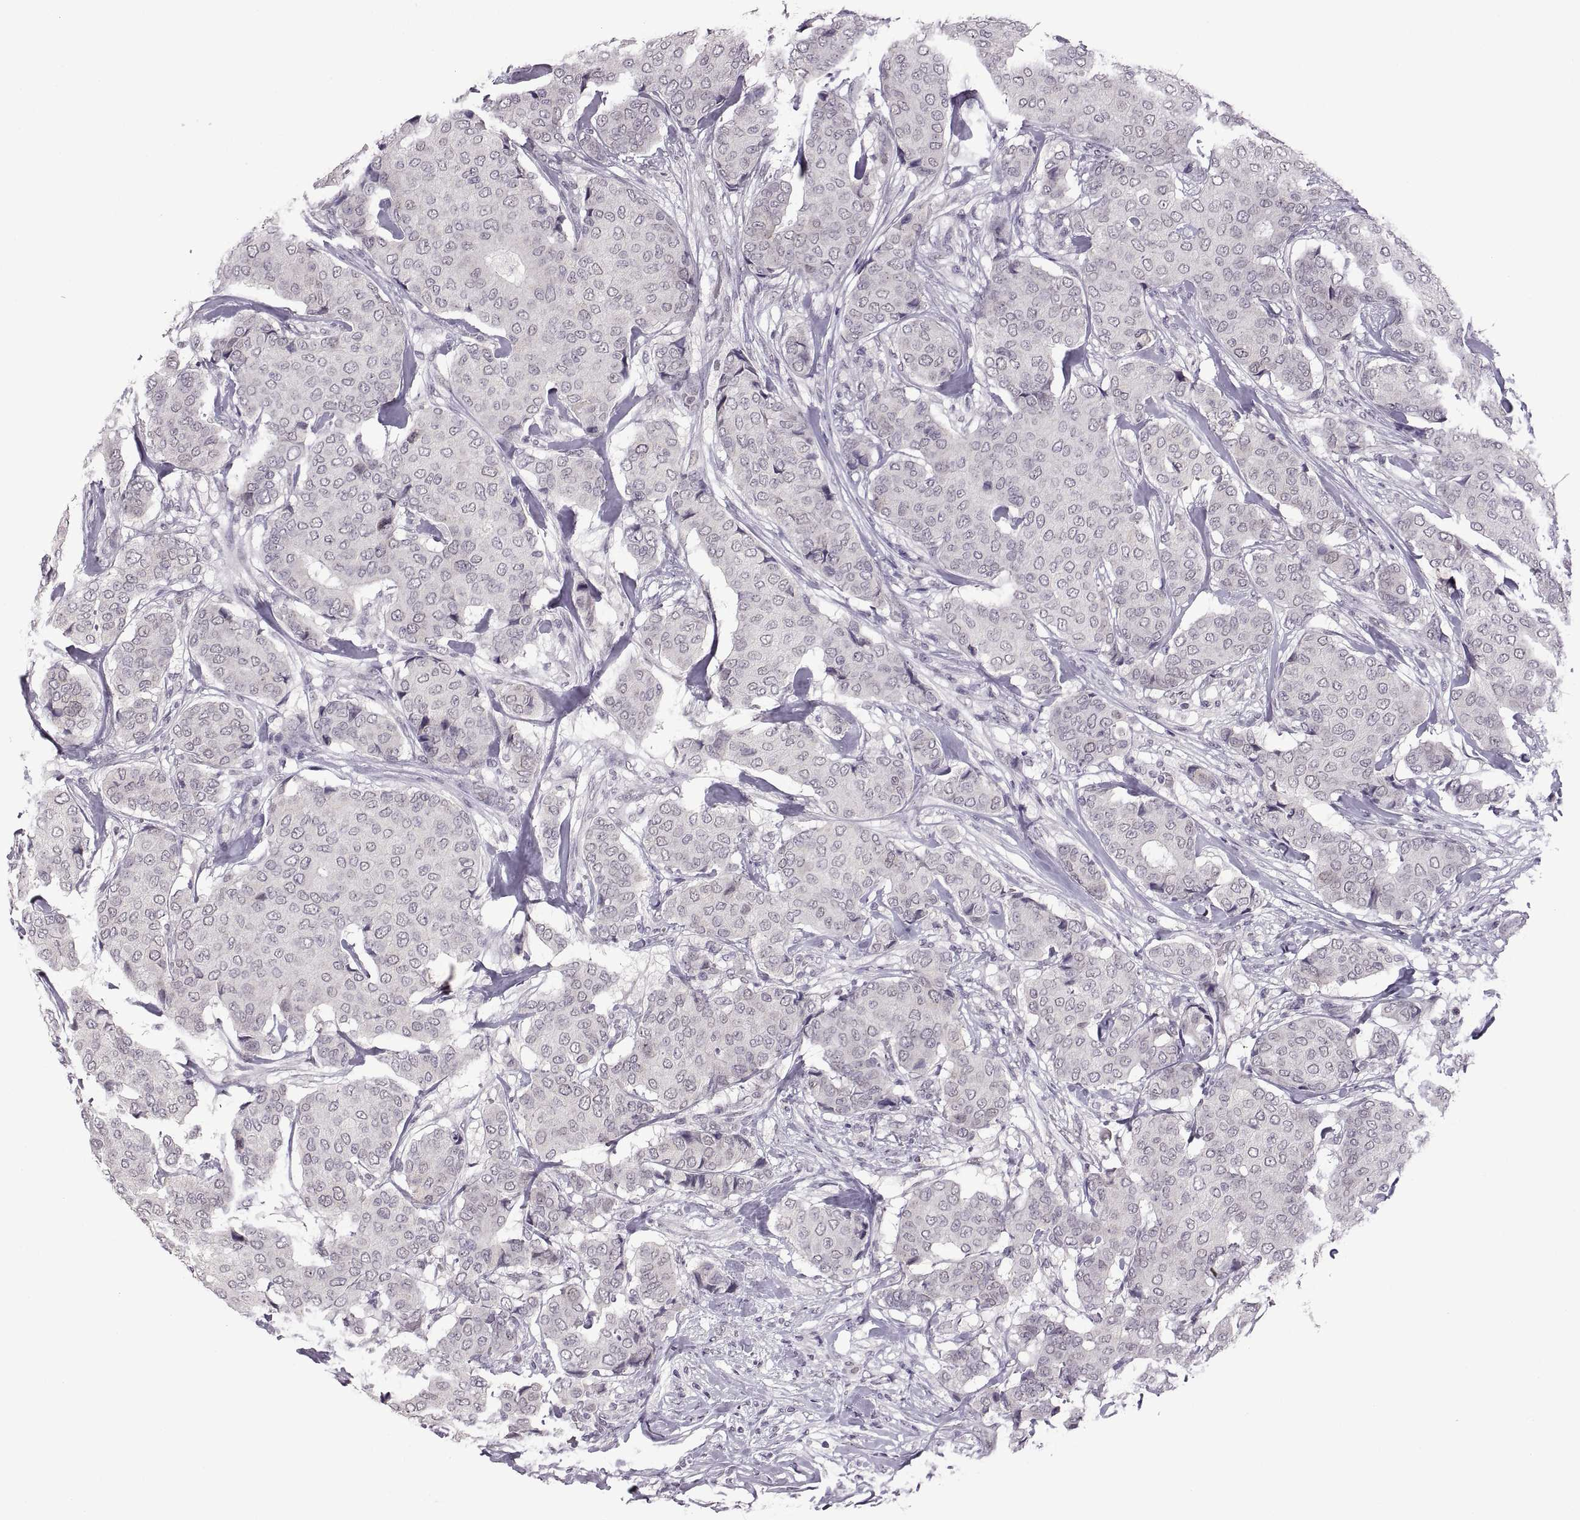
{"staining": {"intensity": "negative", "quantity": "none", "location": "none"}, "tissue": "breast cancer", "cell_type": "Tumor cells", "image_type": "cancer", "snomed": [{"axis": "morphology", "description": "Duct carcinoma"}, {"axis": "topography", "description": "Breast"}], "caption": "This is a image of IHC staining of breast cancer, which shows no positivity in tumor cells.", "gene": "NEK2", "patient": {"sex": "female", "age": 75}}